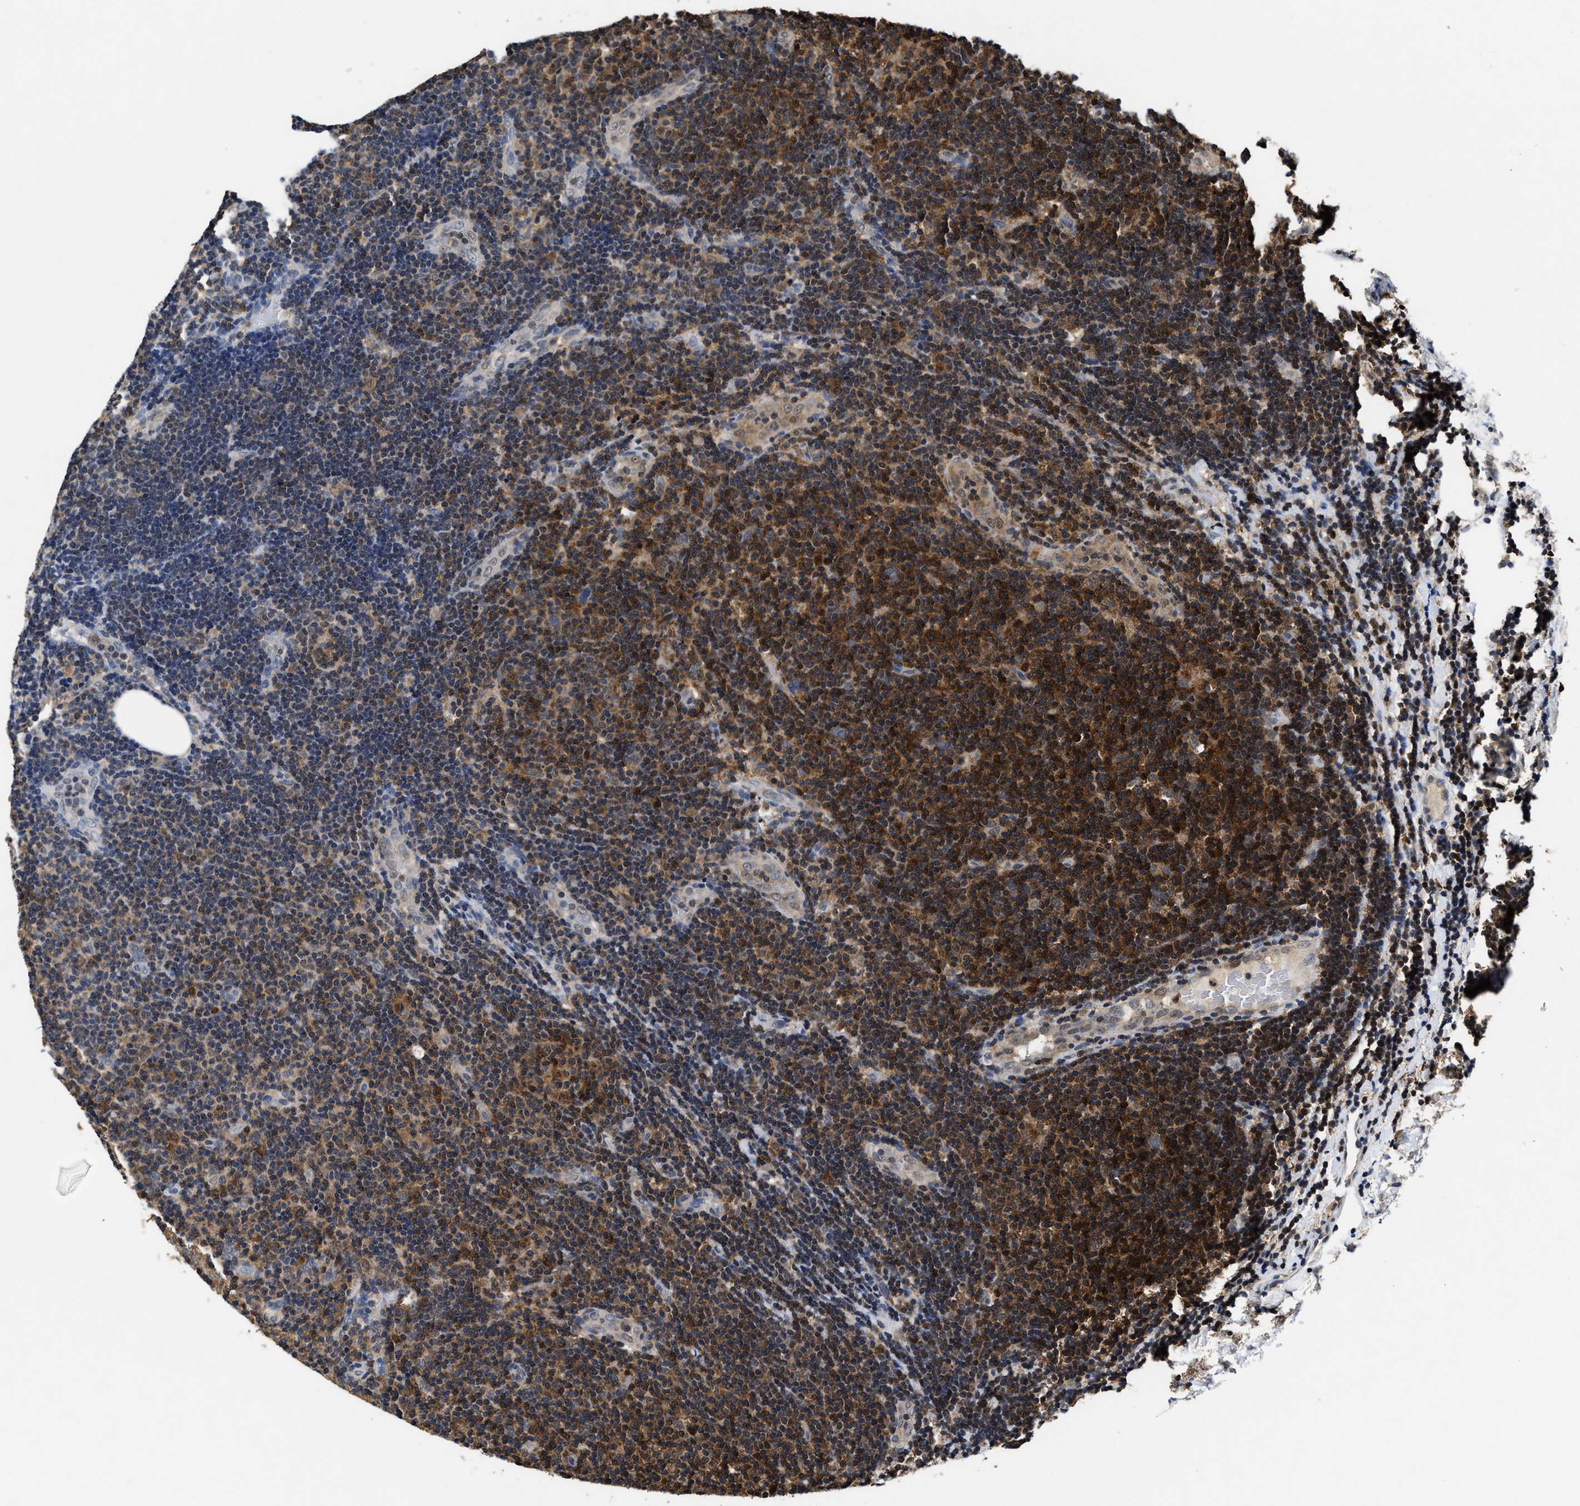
{"staining": {"intensity": "moderate", "quantity": ">75%", "location": "cytoplasmic/membranous"}, "tissue": "lymphoma", "cell_type": "Tumor cells", "image_type": "cancer", "snomed": [{"axis": "morphology", "description": "Malignant lymphoma, non-Hodgkin's type, Low grade"}, {"axis": "topography", "description": "Lymph node"}], "caption": "Immunohistochemical staining of human low-grade malignant lymphoma, non-Hodgkin's type displays medium levels of moderate cytoplasmic/membranous staining in approximately >75% of tumor cells.", "gene": "ACAT2", "patient": {"sex": "male", "age": 83}}